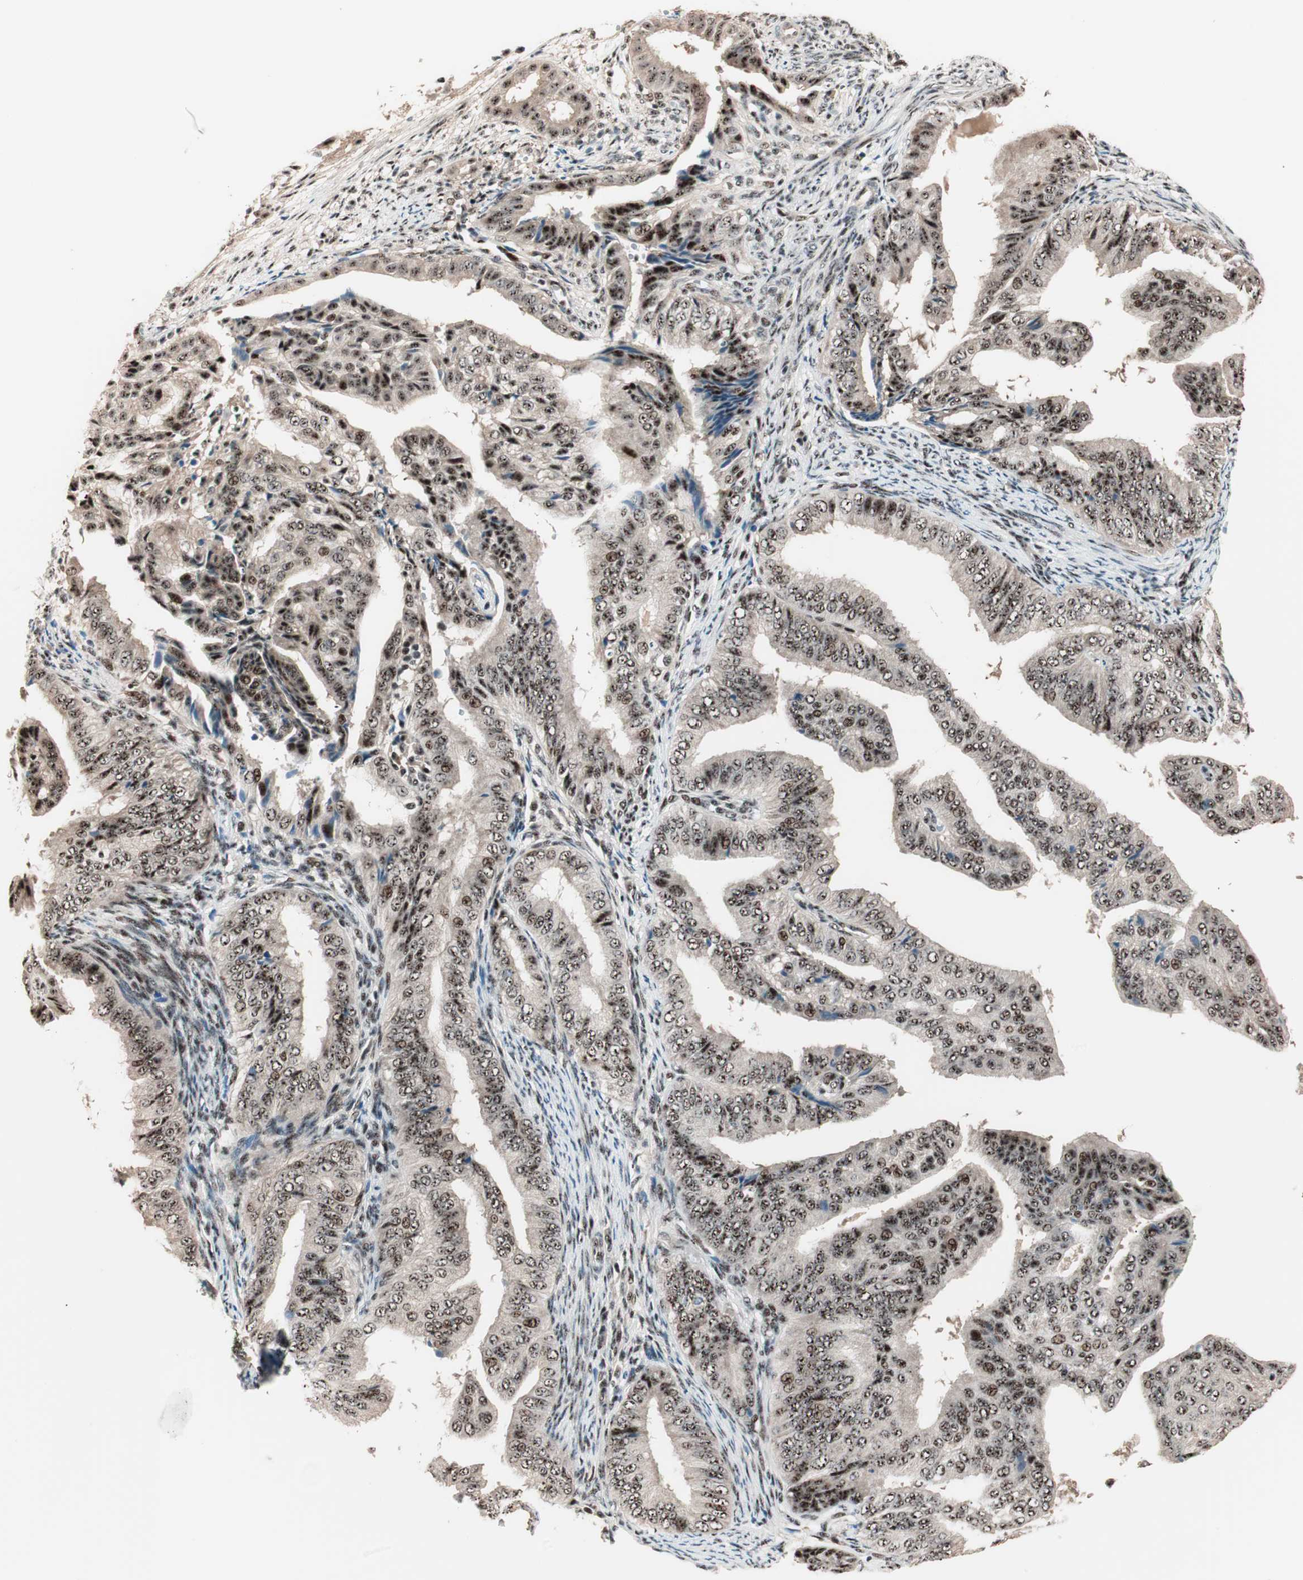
{"staining": {"intensity": "strong", "quantity": ">75%", "location": "nuclear"}, "tissue": "endometrial cancer", "cell_type": "Tumor cells", "image_type": "cancer", "snomed": [{"axis": "morphology", "description": "Adenocarcinoma, NOS"}, {"axis": "topography", "description": "Endometrium"}], "caption": "Immunohistochemistry (DAB) staining of adenocarcinoma (endometrial) shows strong nuclear protein expression in approximately >75% of tumor cells.", "gene": "NR5A2", "patient": {"sex": "female", "age": 58}}